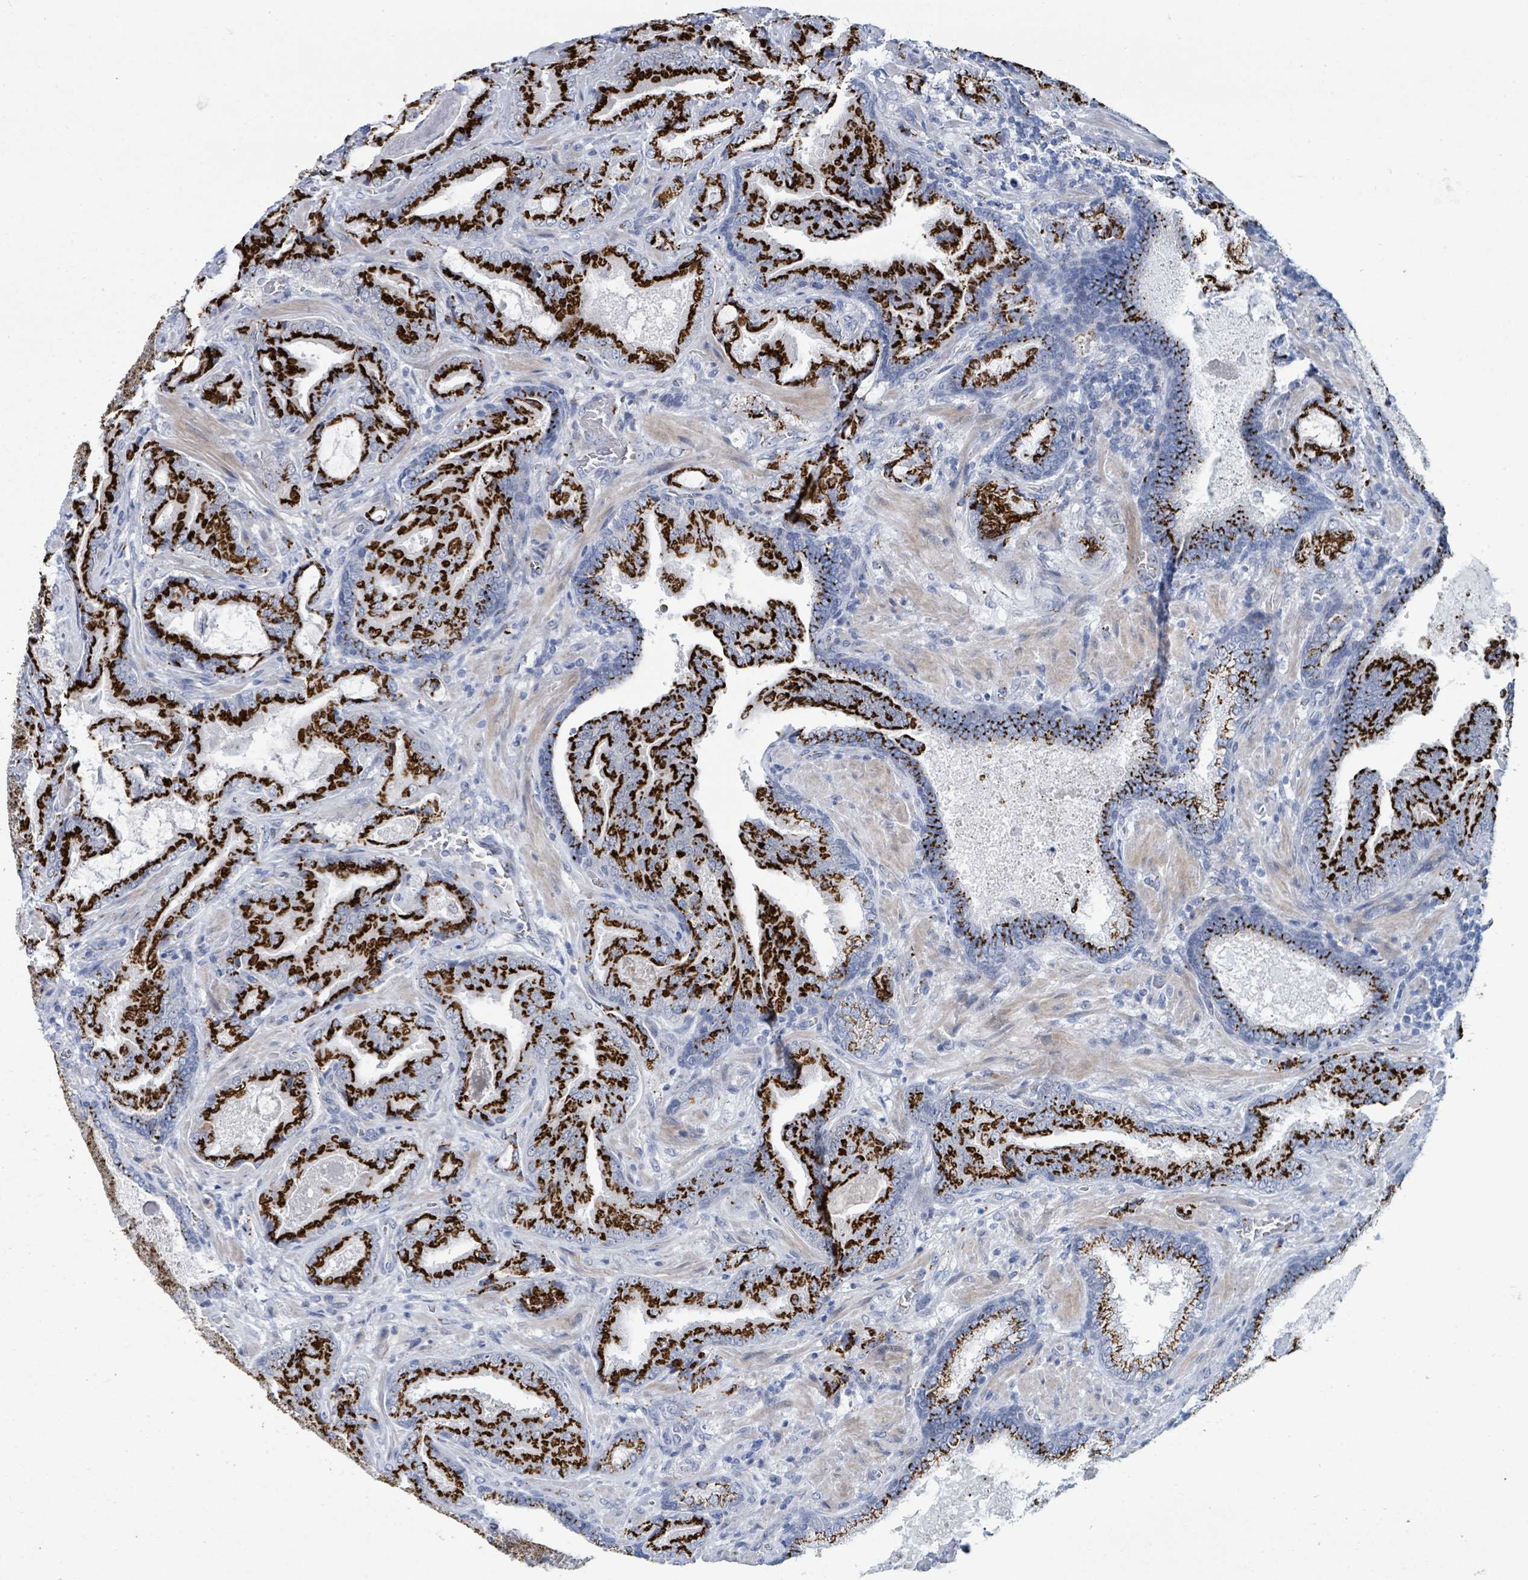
{"staining": {"intensity": "strong", "quantity": ">75%", "location": "cytoplasmic/membranous"}, "tissue": "prostate cancer", "cell_type": "Tumor cells", "image_type": "cancer", "snomed": [{"axis": "morphology", "description": "Adenocarcinoma, High grade"}, {"axis": "topography", "description": "Prostate"}], "caption": "About >75% of tumor cells in human adenocarcinoma (high-grade) (prostate) demonstrate strong cytoplasmic/membranous protein positivity as visualized by brown immunohistochemical staining.", "gene": "DCAF5", "patient": {"sex": "male", "age": 68}}